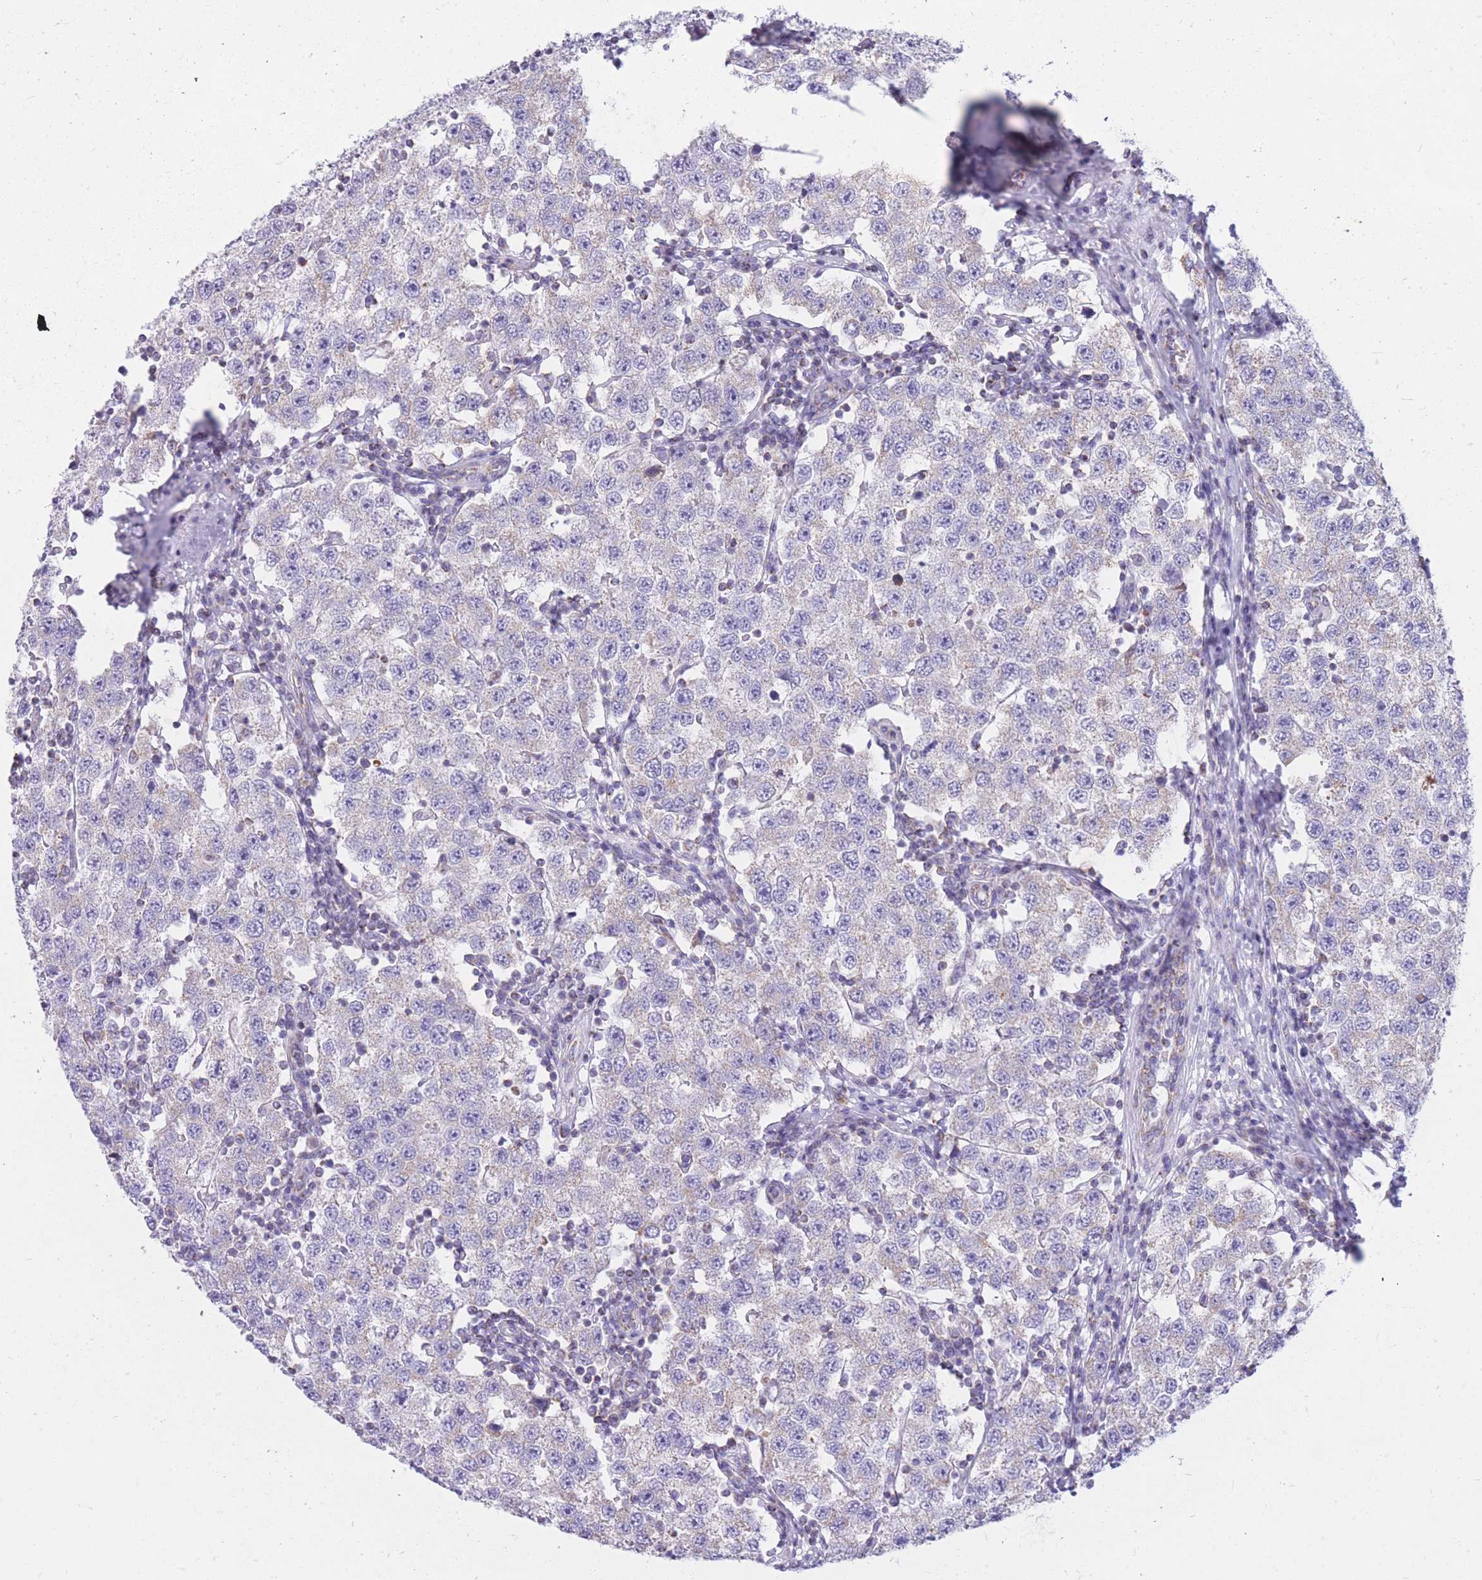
{"staining": {"intensity": "negative", "quantity": "none", "location": "none"}, "tissue": "testis cancer", "cell_type": "Tumor cells", "image_type": "cancer", "snomed": [{"axis": "morphology", "description": "Seminoma, NOS"}, {"axis": "topography", "description": "Testis"}], "caption": "Tumor cells show no significant protein staining in seminoma (testis).", "gene": "PCSK1", "patient": {"sex": "male", "age": 34}}